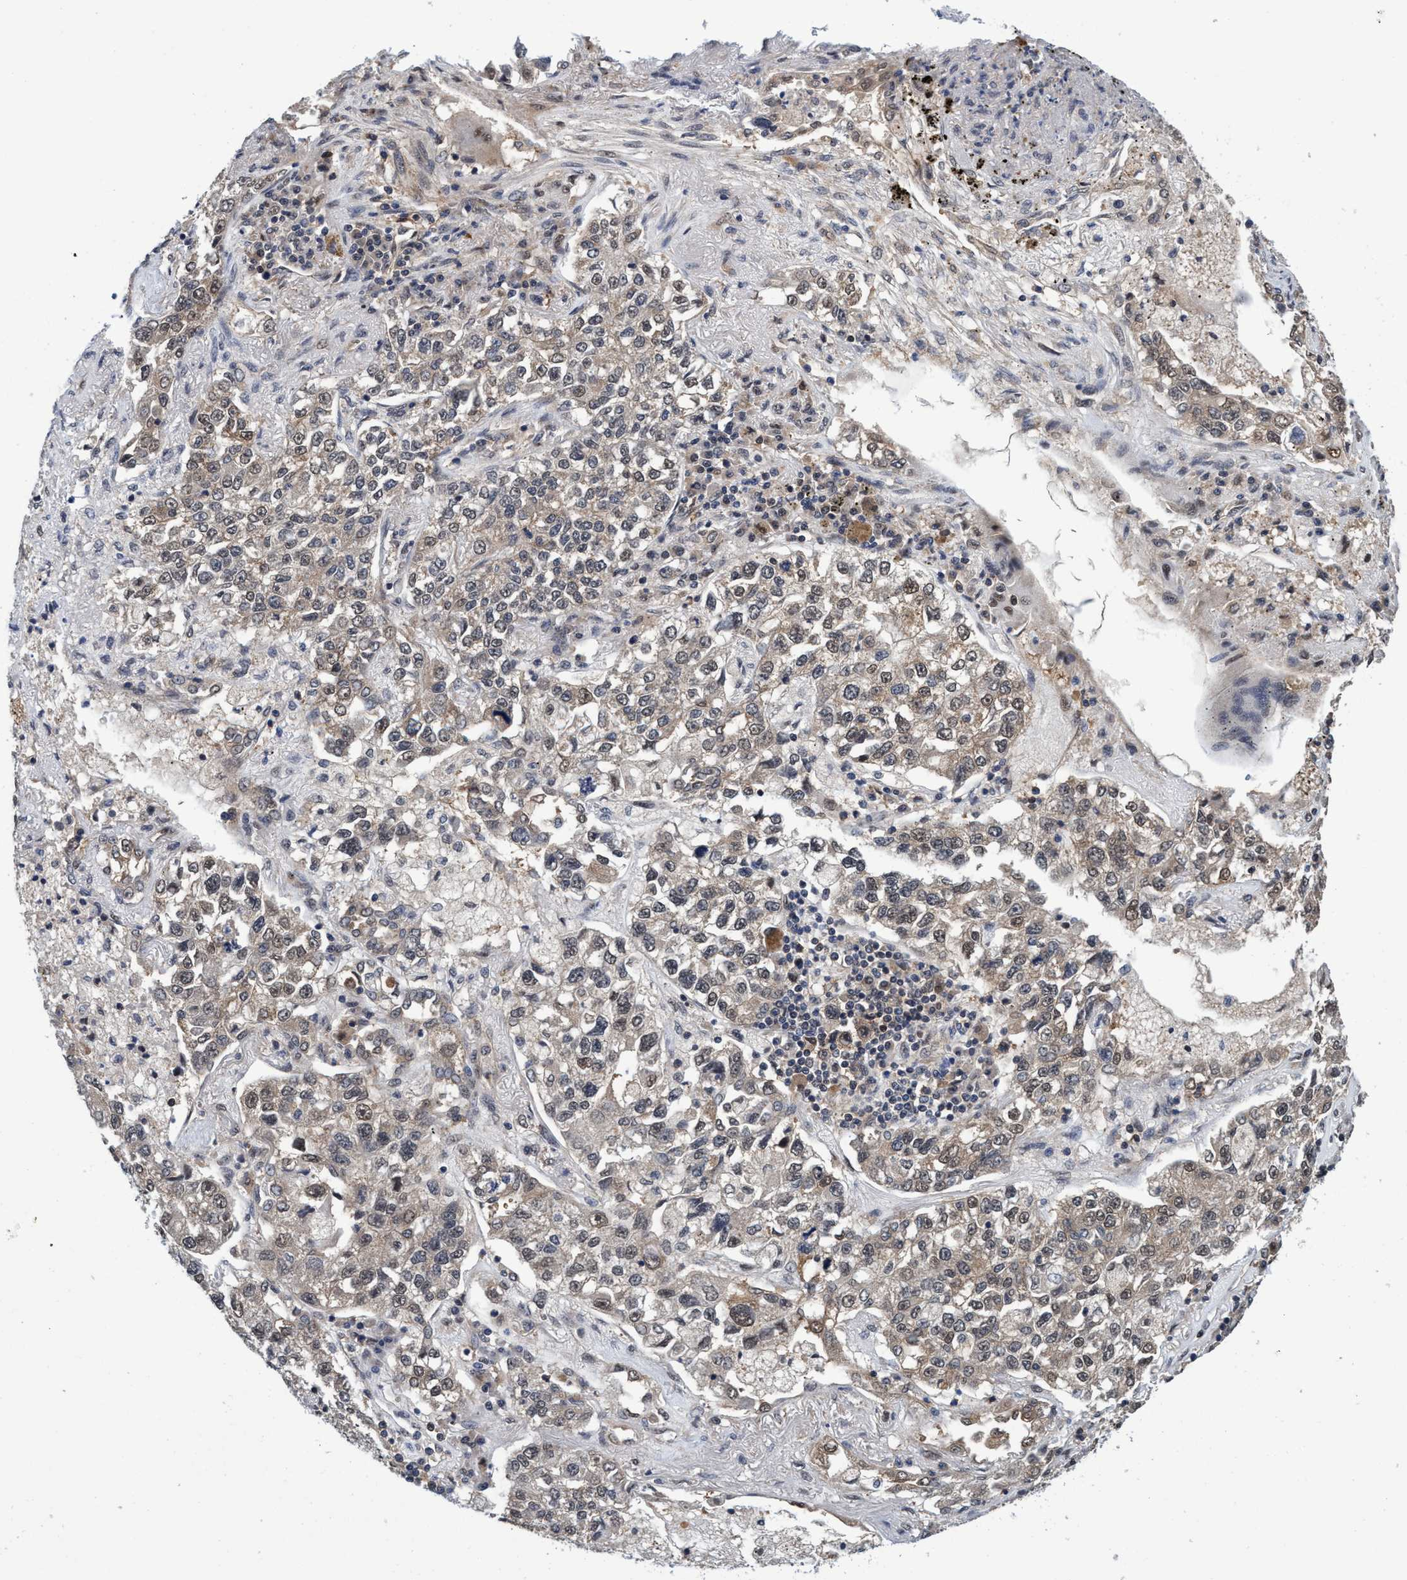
{"staining": {"intensity": "weak", "quantity": ">75%", "location": "cytoplasmic/membranous"}, "tissue": "lung cancer", "cell_type": "Tumor cells", "image_type": "cancer", "snomed": [{"axis": "morphology", "description": "Adenocarcinoma, NOS"}, {"axis": "topography", "description": "Lung"}], "caption": "This is an image of immunohistochemistry (IHC) staining of lung adenocarcinoma, which shows weak expression in the cytoplasmic/membranous of tumor cells.", "gene": "PSMD12", "patient": {"sex": "male", "age": 49}}